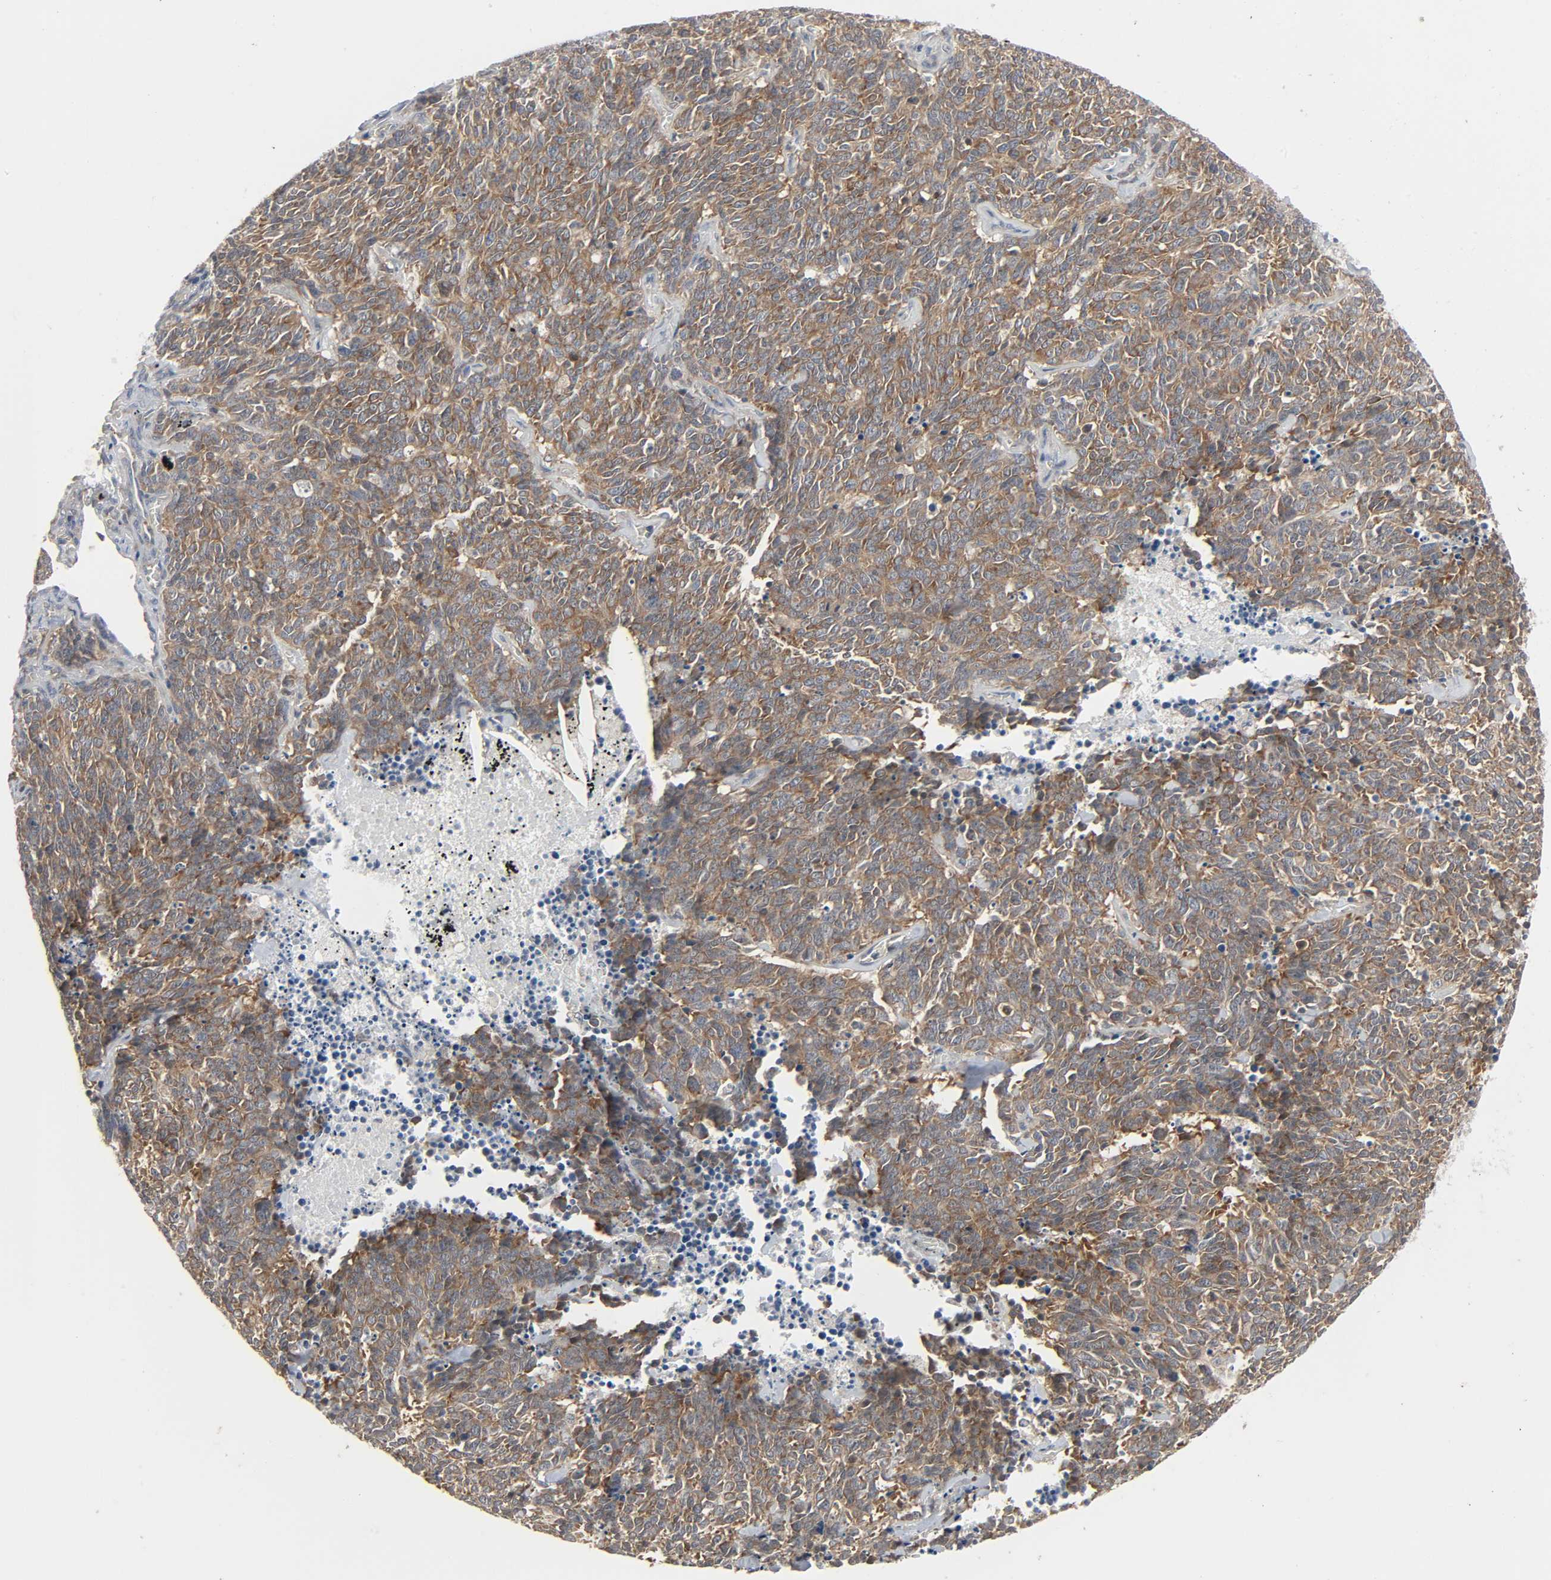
{"staining": {"intensity": "strong", "quantity": ">75%", "location": "cytoplasmic/membranous"}, "tissue": "lung cancer", "cell_type": "Tumor cells", "image_type": "cancer", "snomed": [{"axis": "morphology", "description": "Neoplasm, malignant, NOS"}, {"axis": "topography", "description": "Lung"}], "caption": "An IHC image of neoplastic tissue is shown. Protein staining in brown shows strong cytoplasmic/membranous positivity in malignant neoplasm (lung) within tumor cells.", "gene": "PLEKHA2", "patient": {"sex": "female", "age": 58}}